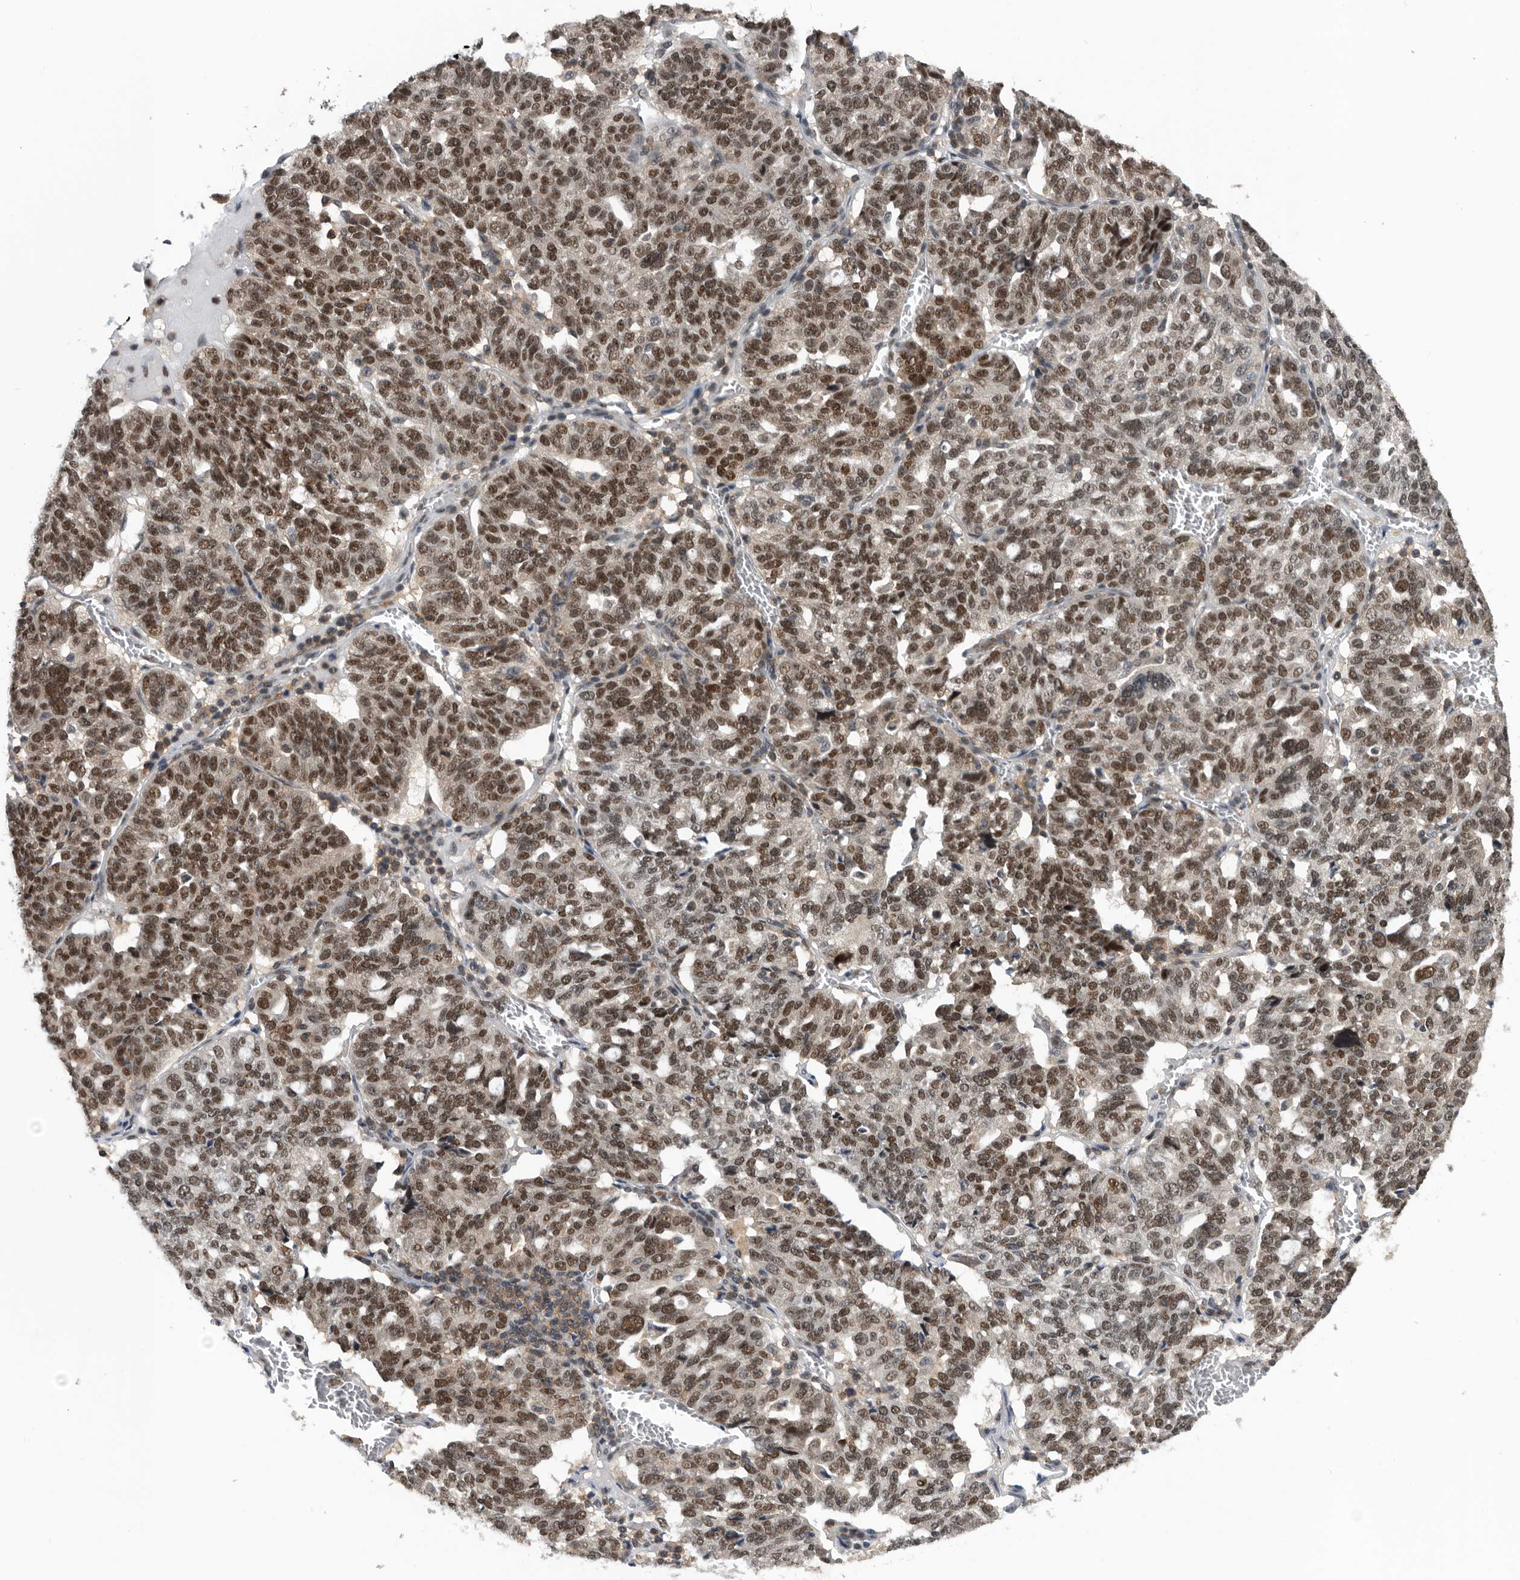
{"staining": {"intensity": "moderate", "quantity": ">75%", "location": "nuclear"}, "tissue": "ovarian cancer", "cell_type": "Tumor cells", "image_type": "cancer", "snomed": [{"axis": "morphology", "description": "Cystadenocarcinoma, serous, NOS"}, {"axis": "topography", "description": "Ovary"}], "caption": "A photomicrograph showing moderate nuclear staining in approximately >75% of tumor cells in serous cystadenocarcinoma (ovarian), as visualized by brown immunohistochemical staining.", "gene": "ZNF260", "patient": {"sex": "female", "age": 59}}